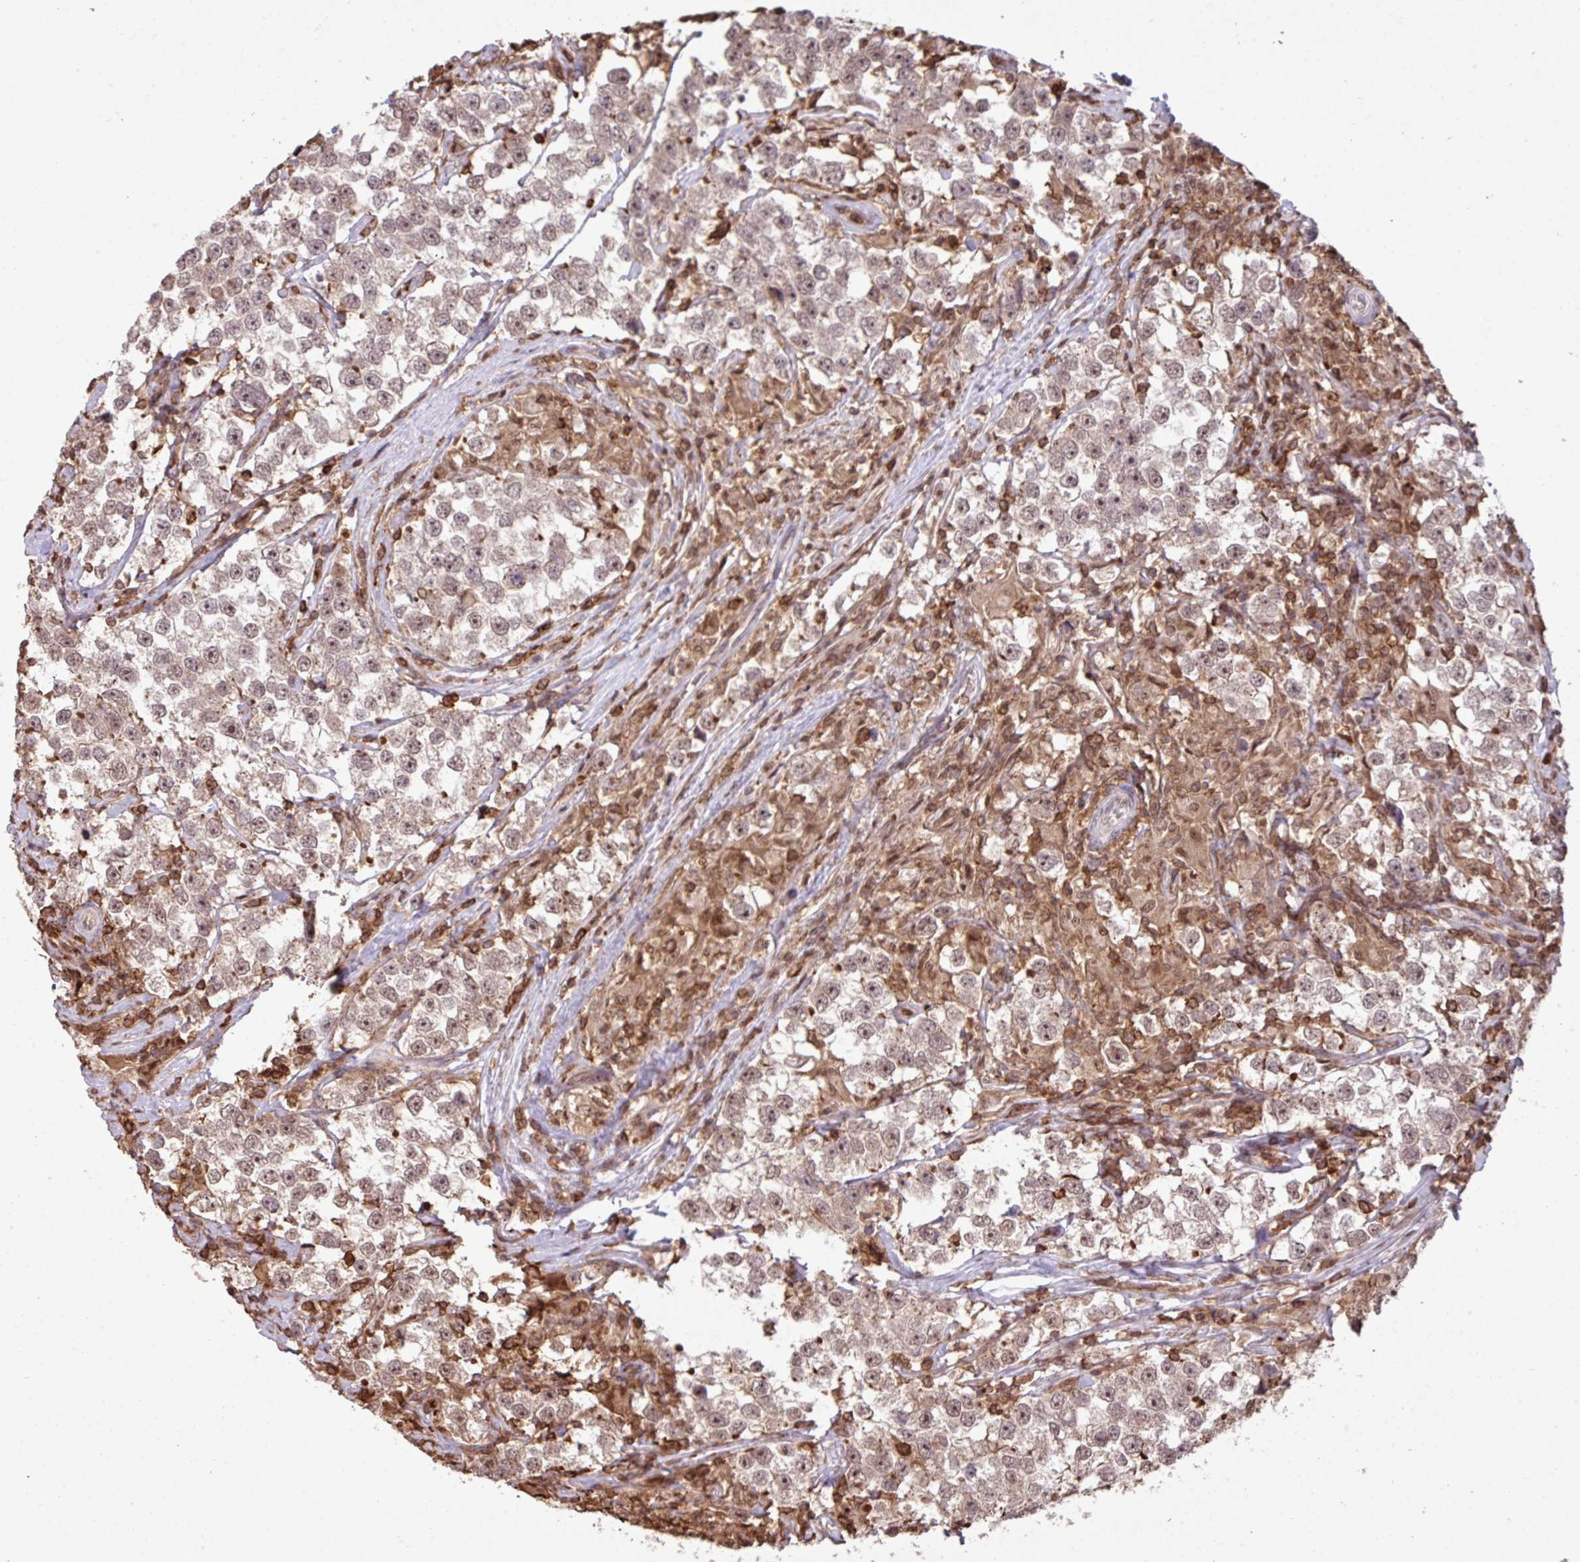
{"staining": {"intensity": "moderate", "quantity": "25%-75%", "location": "nuclear"}, "tissue": "testis cancer", "cell_type": "Tumor cells", "image_type": "cancer", "snomed": [{"axis": "morphology", "description": "Seminoma, NOS"}, {"axis": "topography", "description": "Testis"}], "caption": "A high-resolution photomicrograph shows immunohistochemistry staining of seminoma (testis), which exhibits moderate nuclear expression in approximately 25%-75% of tumor cells.", "gene": "GON7", "patient": {"sex": "male", "age": 46}}